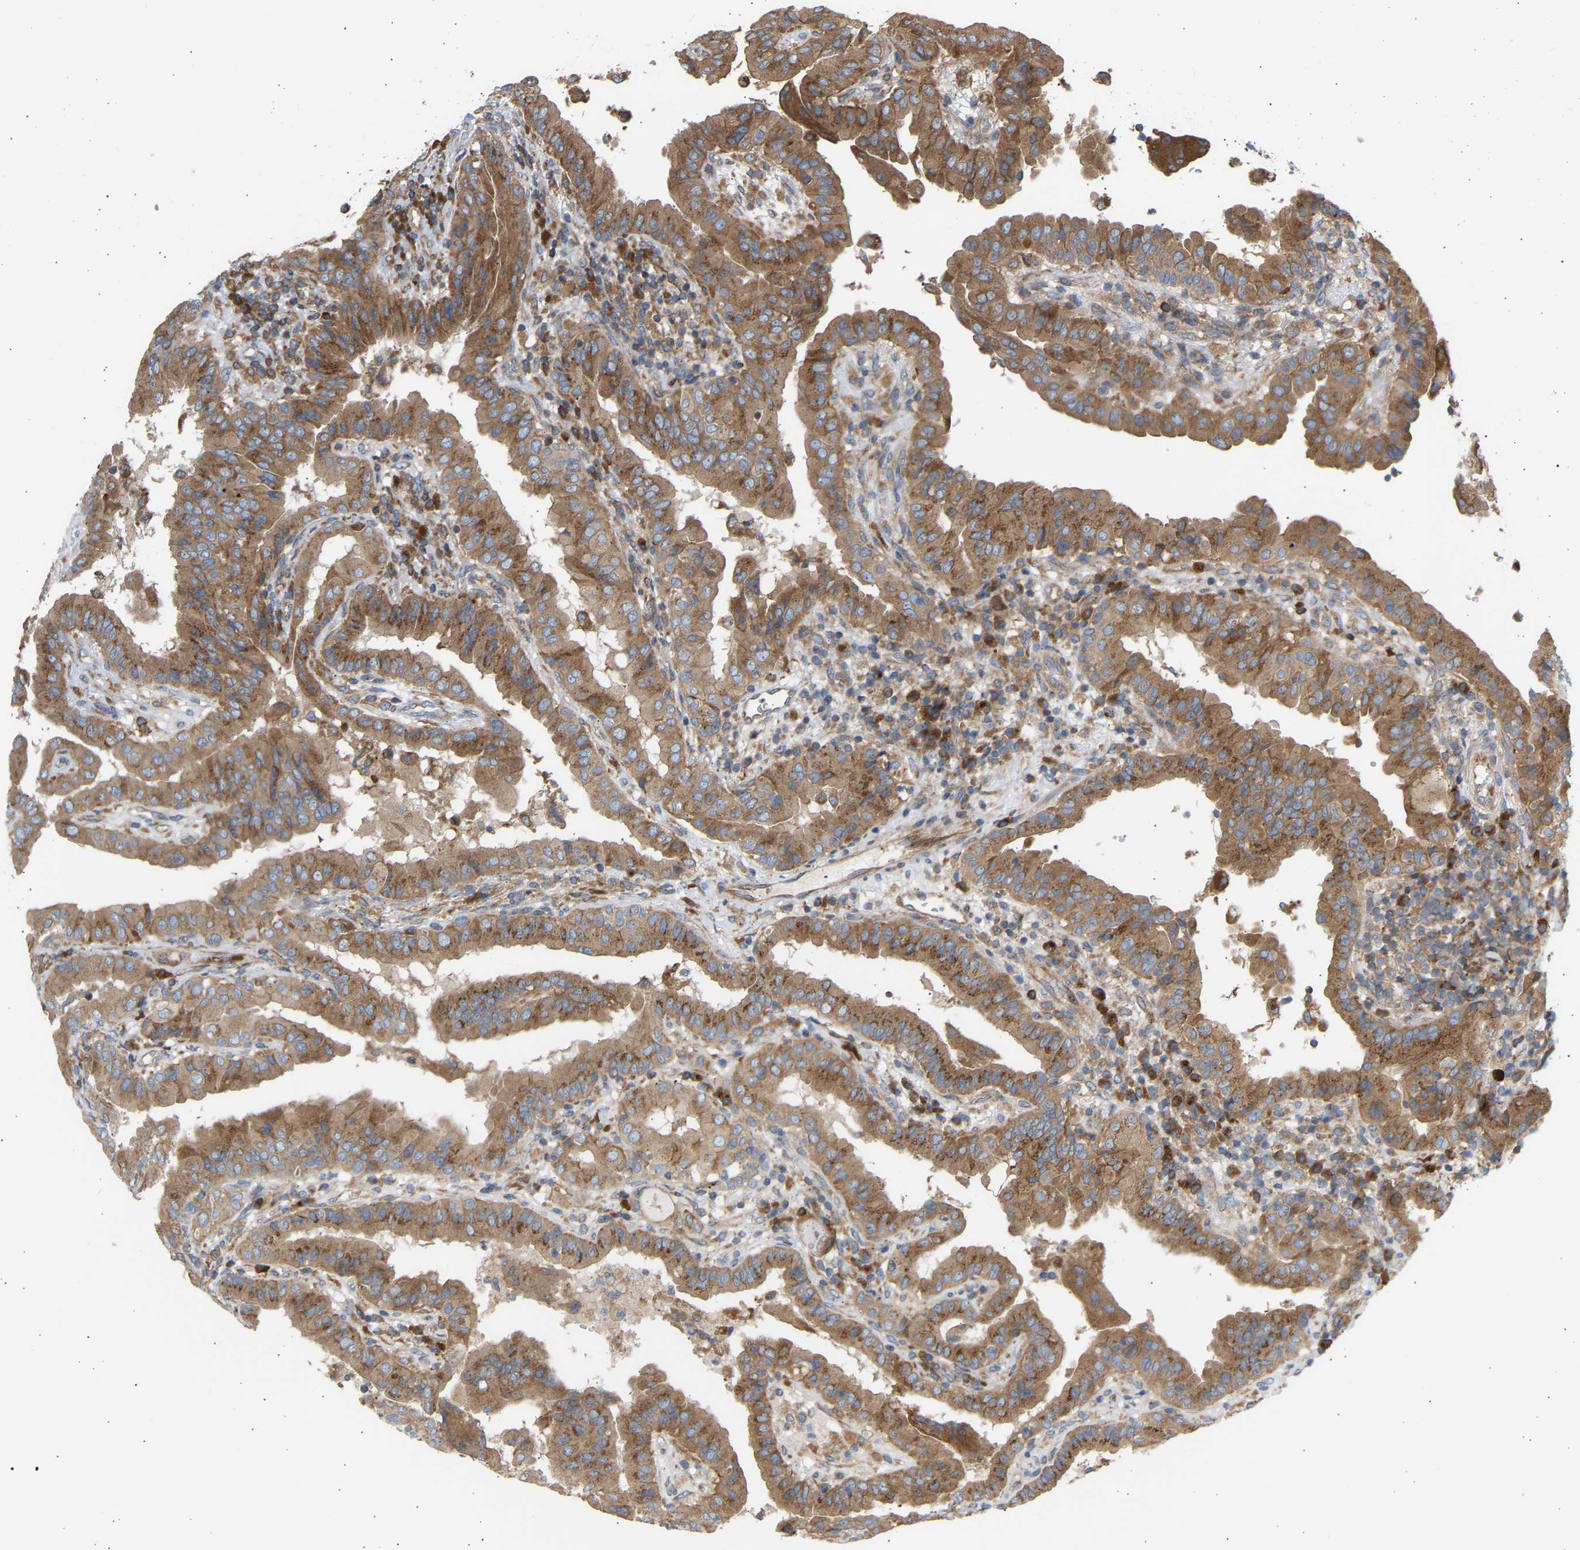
{"staining": {"intensity": "moderate", "quantity": ">75%", "location": "cytoplasmic/membranous"}, "tissue": "thyroid cancer", "cell_type": "Tumor cells", "image_type": "cancer", "snomed": [{"axis": "morphology", "description": "Papillary adenocarcinoma, NOS"}, {"axis": "topography", "description": "Thyroid gland"}], "caption": "Immunohistochemistry photomicrograph of papillary adenocarcinoma (thyroid) stained for a protein (brown), which reveals medium levels of moderate cytoplasmic/membranous staining in approximately >75% of tumor cells.", "gene": "GCN1", "patient": {"sex": "male", "age": 33}}